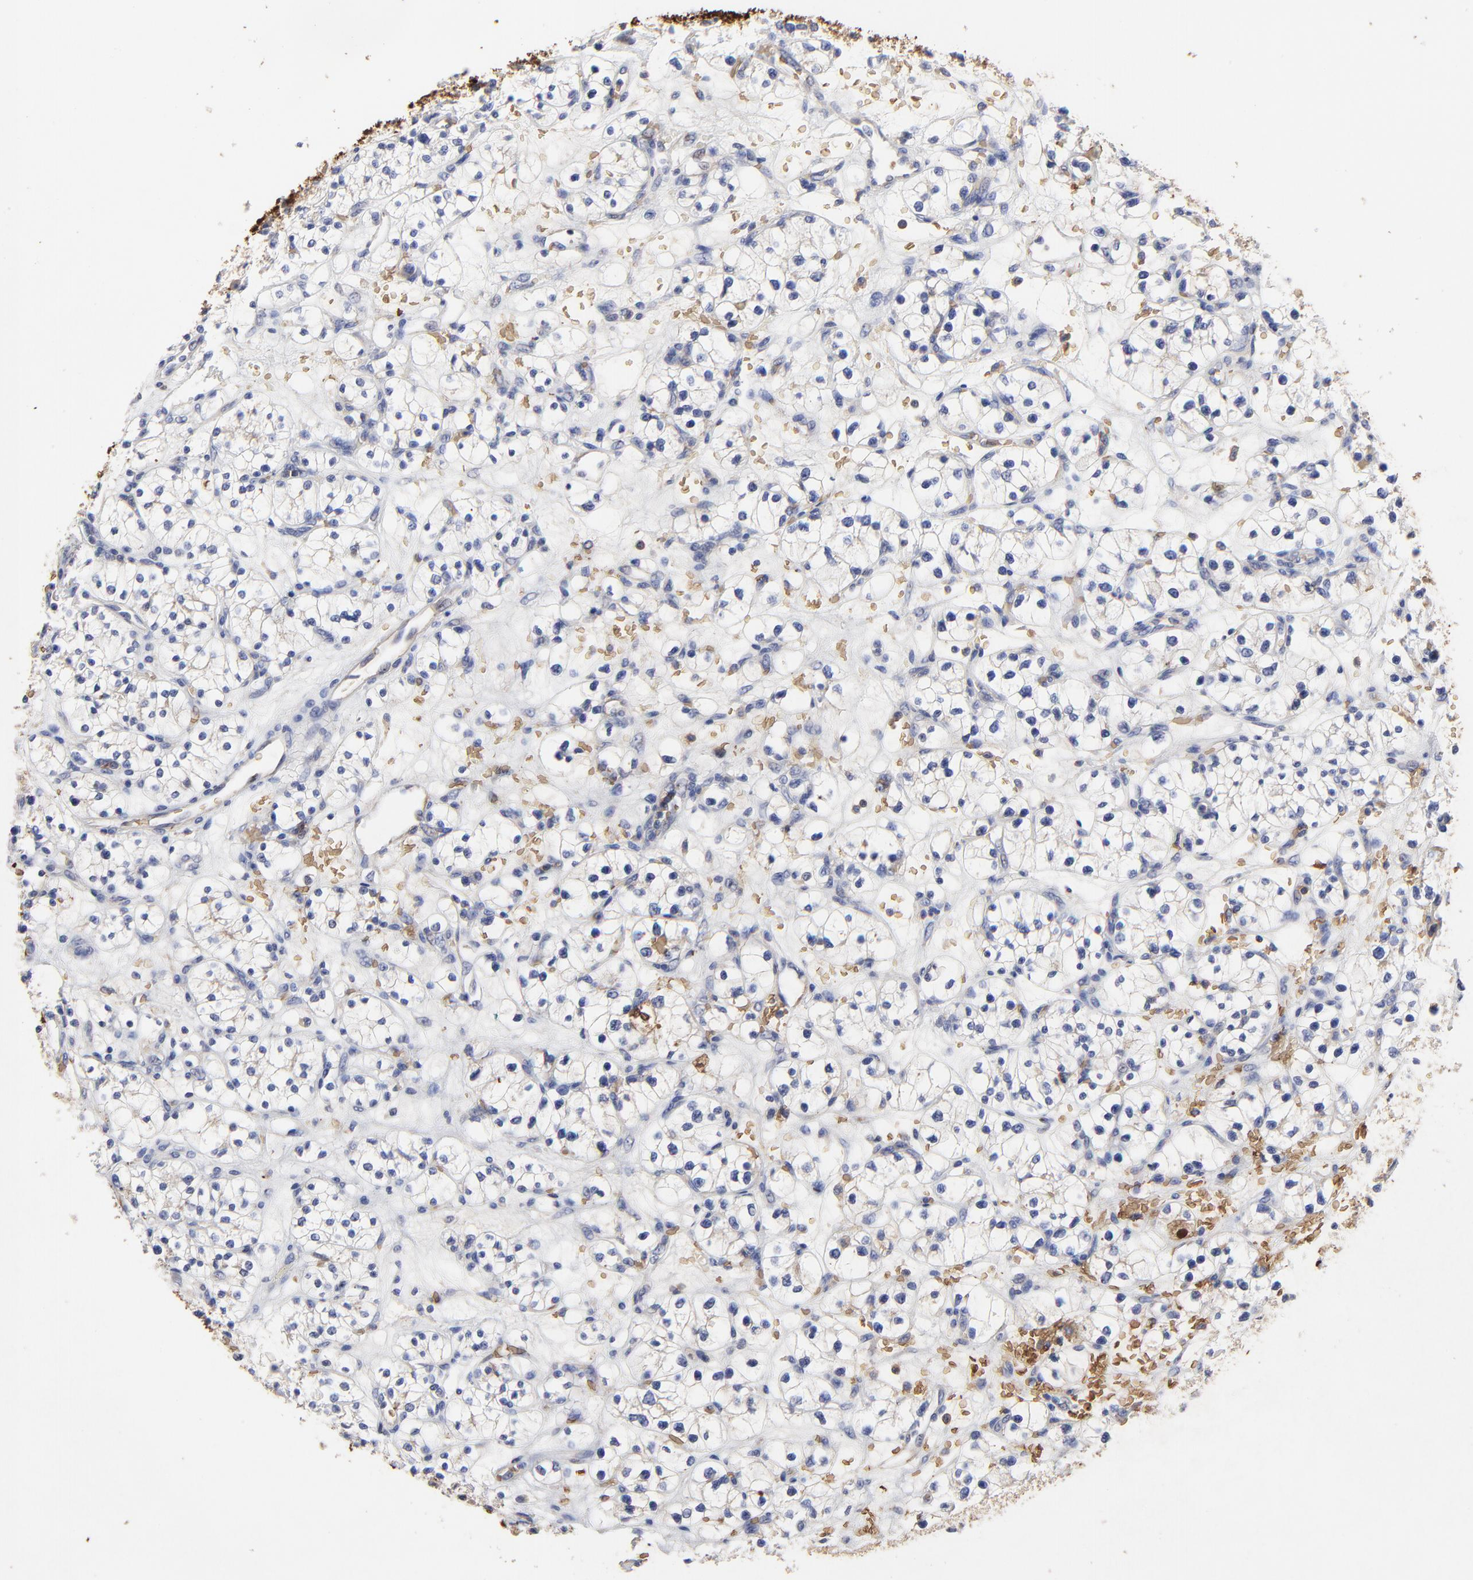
{"staining": {"intensity": "negative", "quantity": "none", "location": "none"}, "tissue": "renal cancer", "cell_type": "Tumor cells", "image_type": "cancer", "snomed": [{"axis": "morphology", "description": "Adenocarcinoma, NOS"}, {"axis": "topography", "description": "Kidney"}], "caption": "This is an immunohistochemistry image of renal cancer. There is no expression in tumor cells.", "gene": "PAG1", "patient": {"sex": "female", "age": 60}}